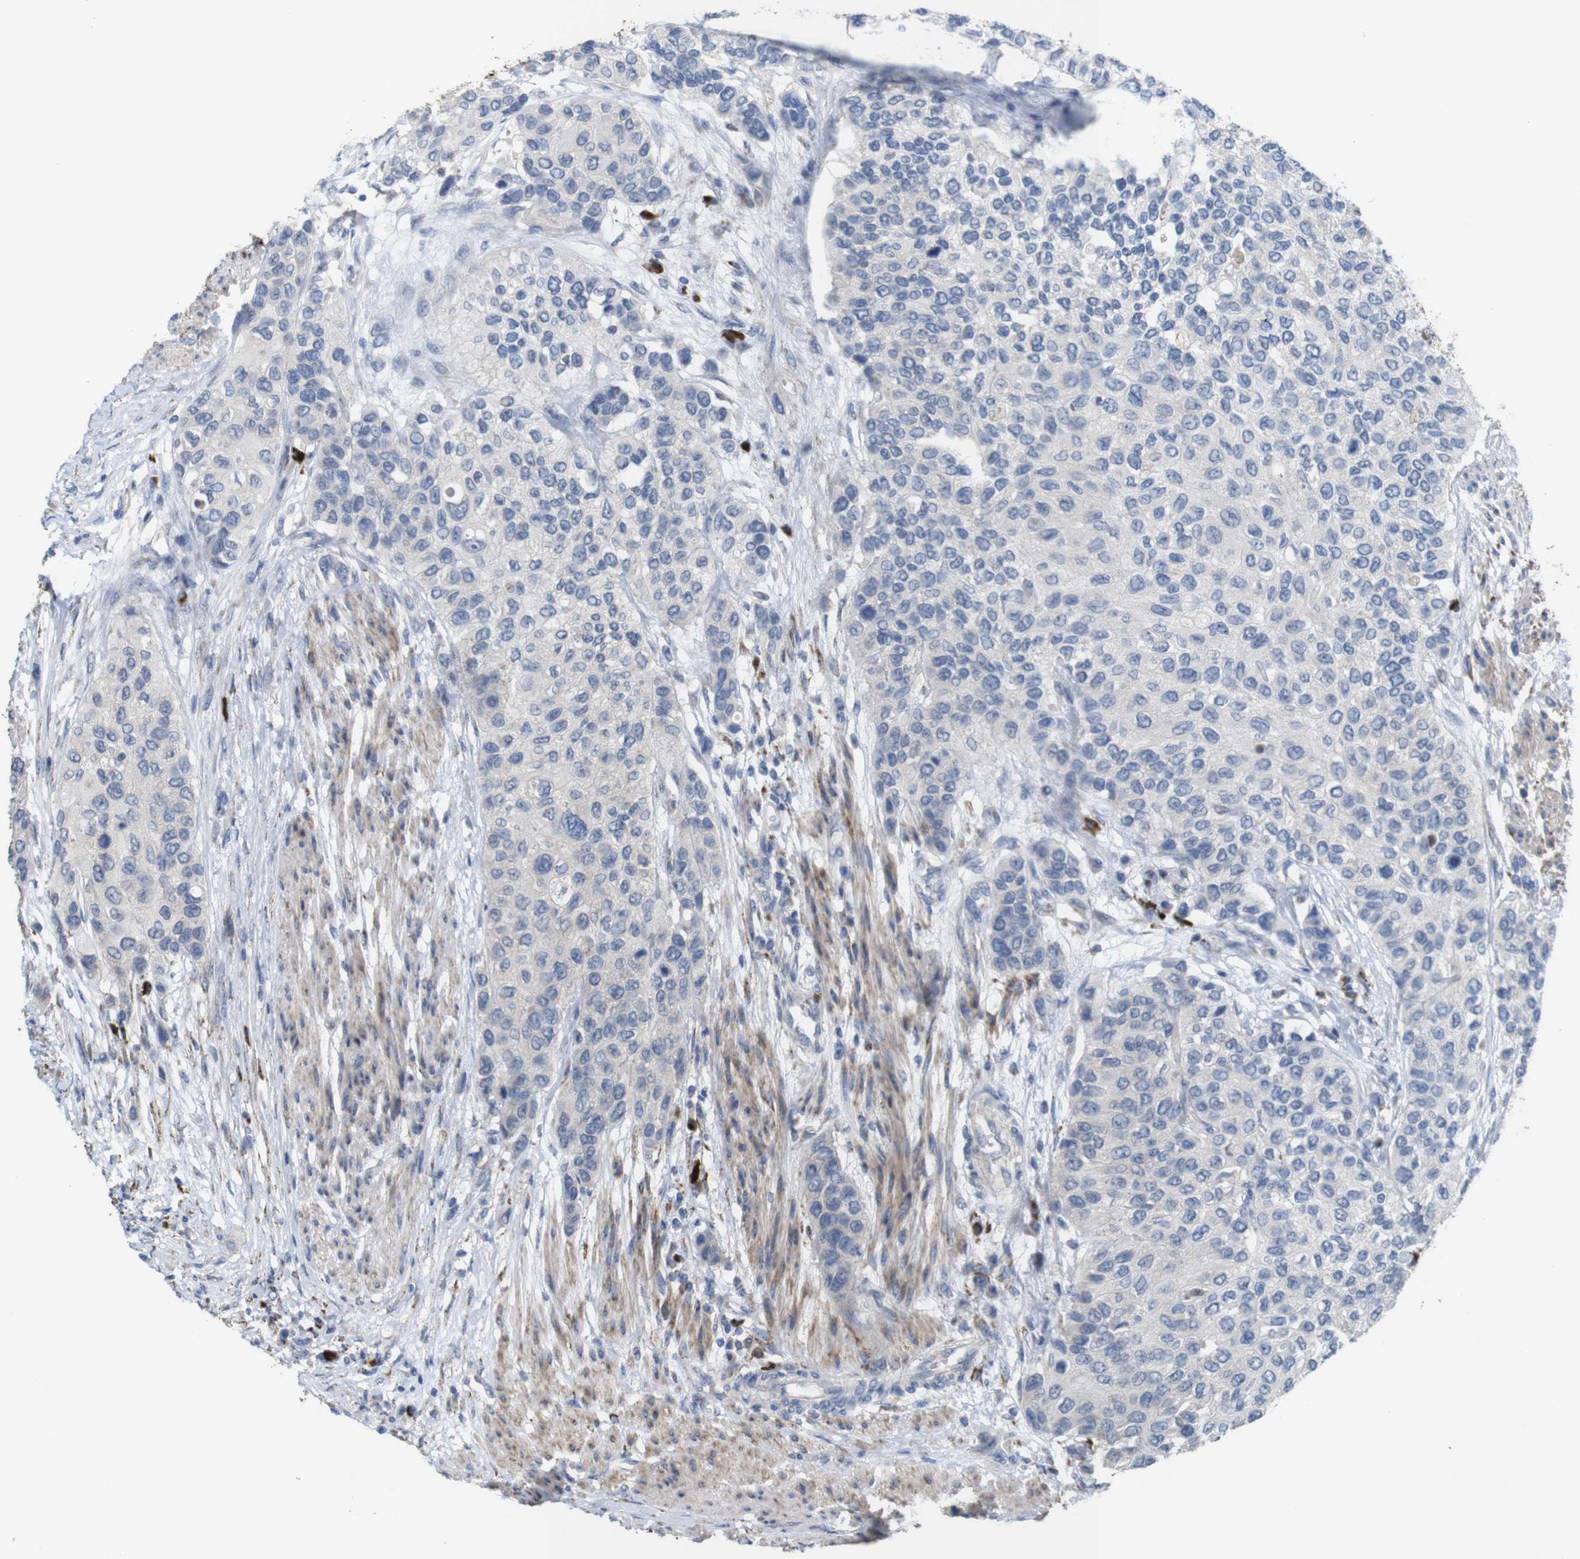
{"staining": {"intensity": "negative", "quantity": "none", "location": "none"}, "tissue": "urothelial cancer", "cell_type": "Tumor cells", "image_type": "cancer", "snomed": [{"axis": "morphology", "description": "Urothelial carcinoma, High grade"}, {"axis": "topography", "description": "Urinary bladder"}], "caption": "High power microscopy image of an immunohistochemistry image of urothelial cancer, revealing no significant expression in tumor cells.", "gene": "PTPRR", "patient": {"sex": "female", "age": 56}}